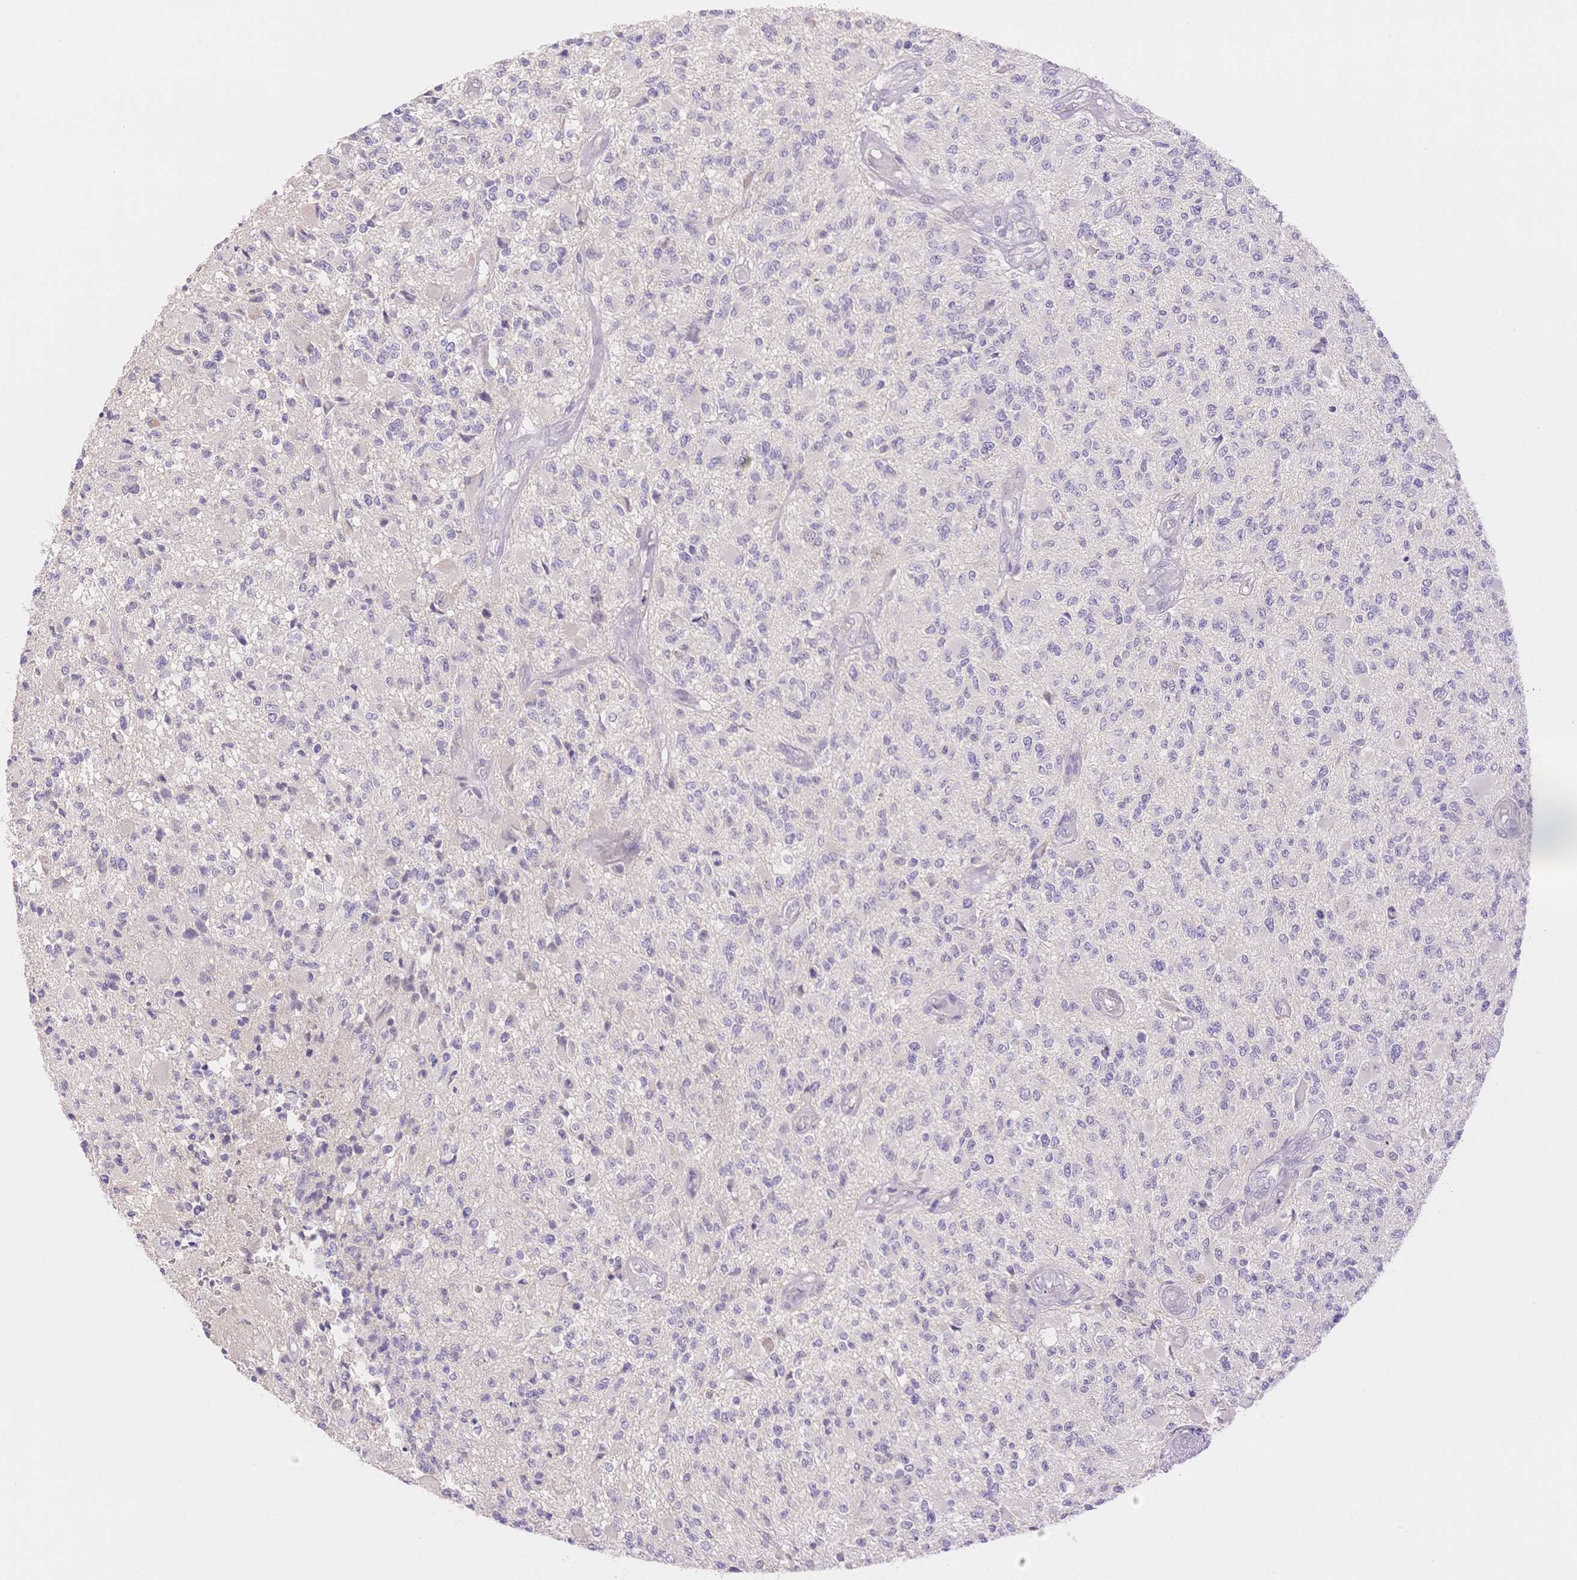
{"staining": {"intensity": "negative", "quantity": "none", "location": "none"}, "tissue": "glioma", "cell_type": "Tumor cells", "image_type": "cancer", "snomed": [{"axis": "morphology", "description": "Glioma, malignant, High grade"}, {"axis": "topography", "description": "Brain"}], "caption": "Tumor cells show no significant expression in glioma.", "gene": "WDR54", "patient": {"sex": "female", "age": 63}}